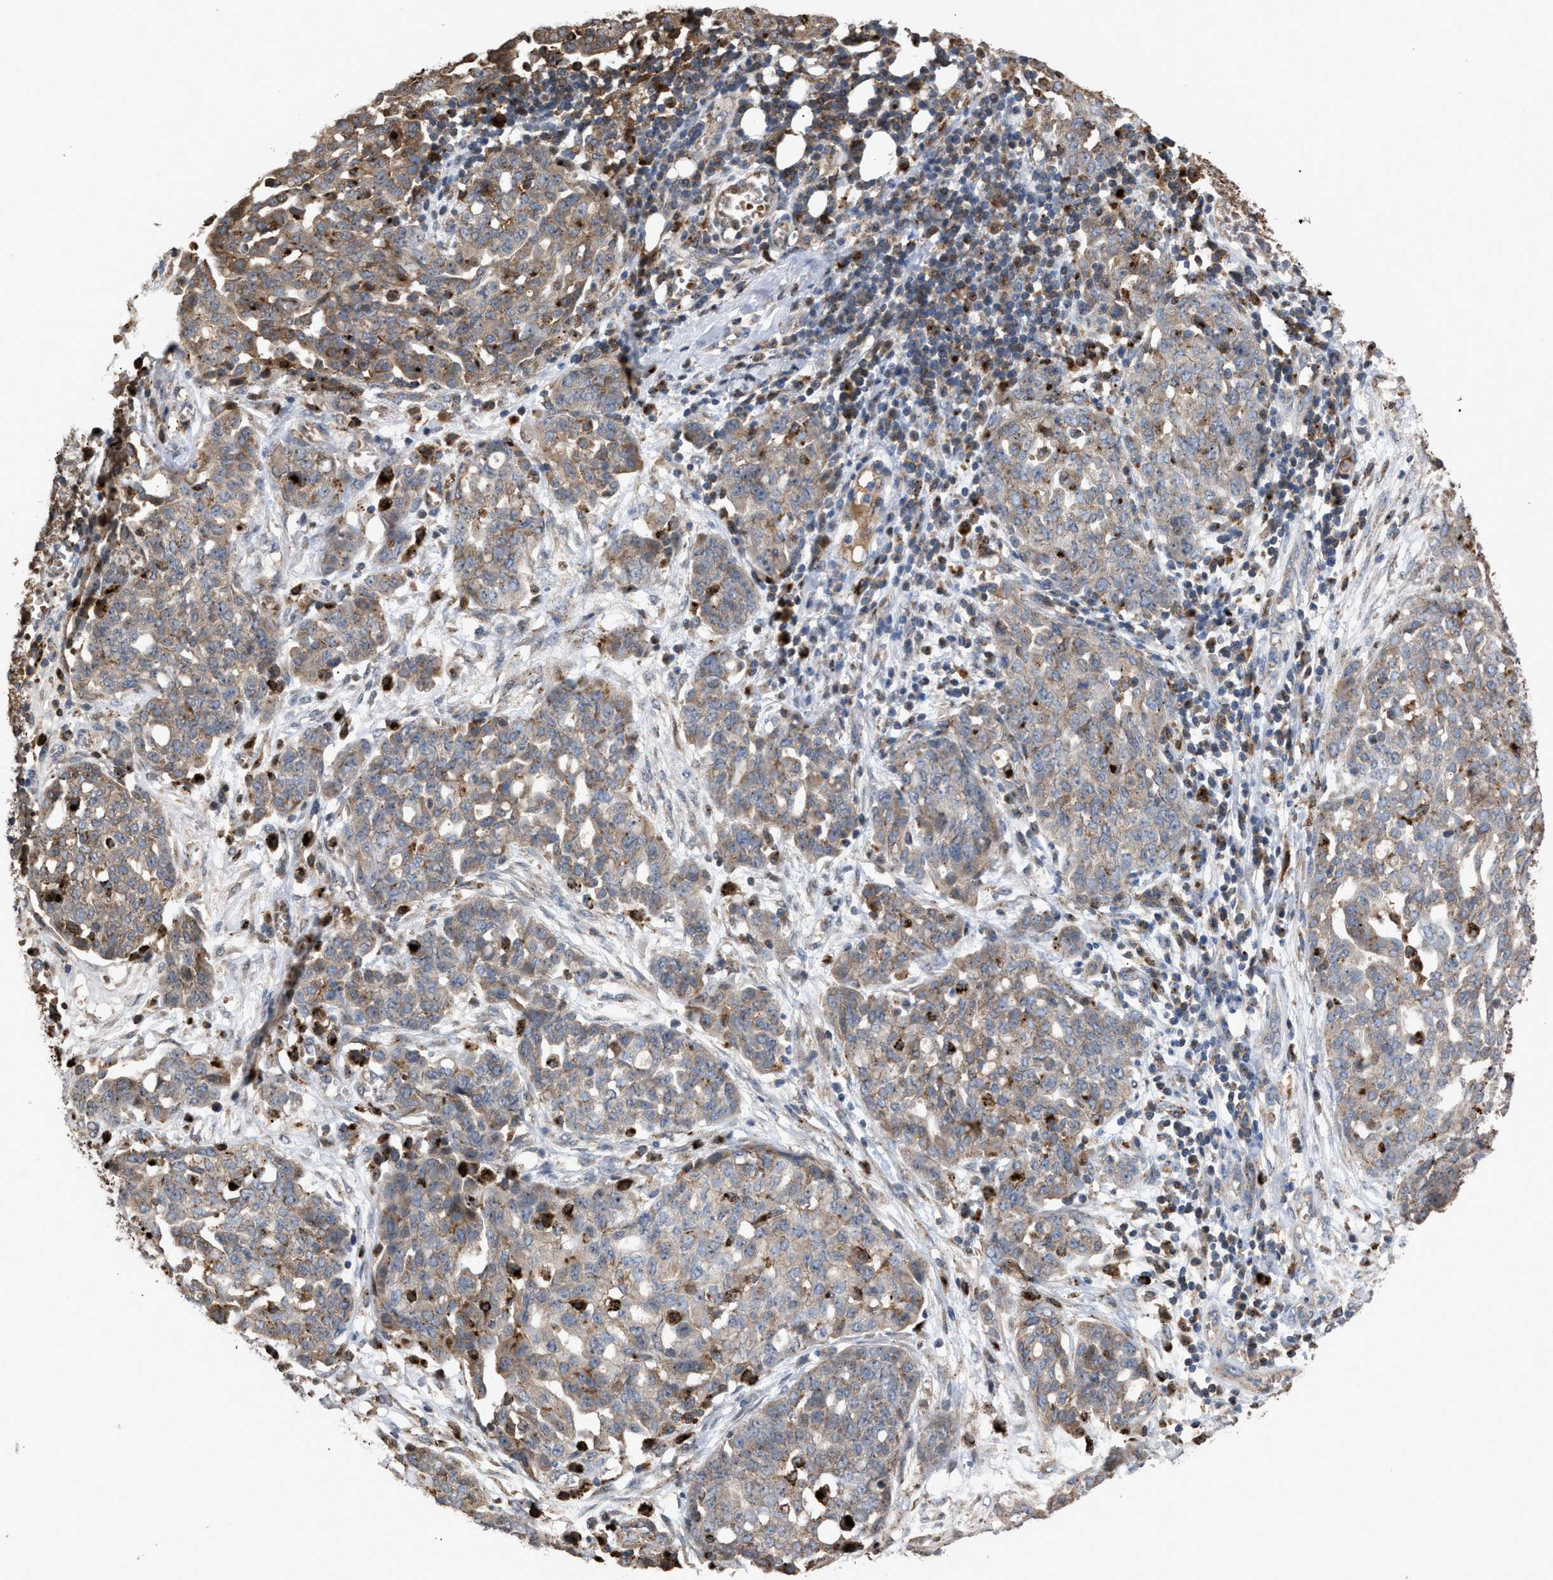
{"staining": {"intensity": "weak", "quantity": ">75%", "location": "cytoplasmic/membranous"}, "tissue": "ovarian cancer", "cell_type": "Tumor cells", "image_type": "cancer", "snomed": [{"axis": "morphology", "description": "Cystadenocarcinoma, serous, NOS"}, {"axis": "topography", "description": "Soft tissue"}, {"axis": "topography", "description": "Ovary"}], "caption": "Tumor cells demonstrate low levels of weak cytoplasmic/membranous staining in approximately >75% of cells in ovarian serous cystadenocarcinoma.", "gene": "ELMO3", "patient": {"sex": "female", "age": 57}}